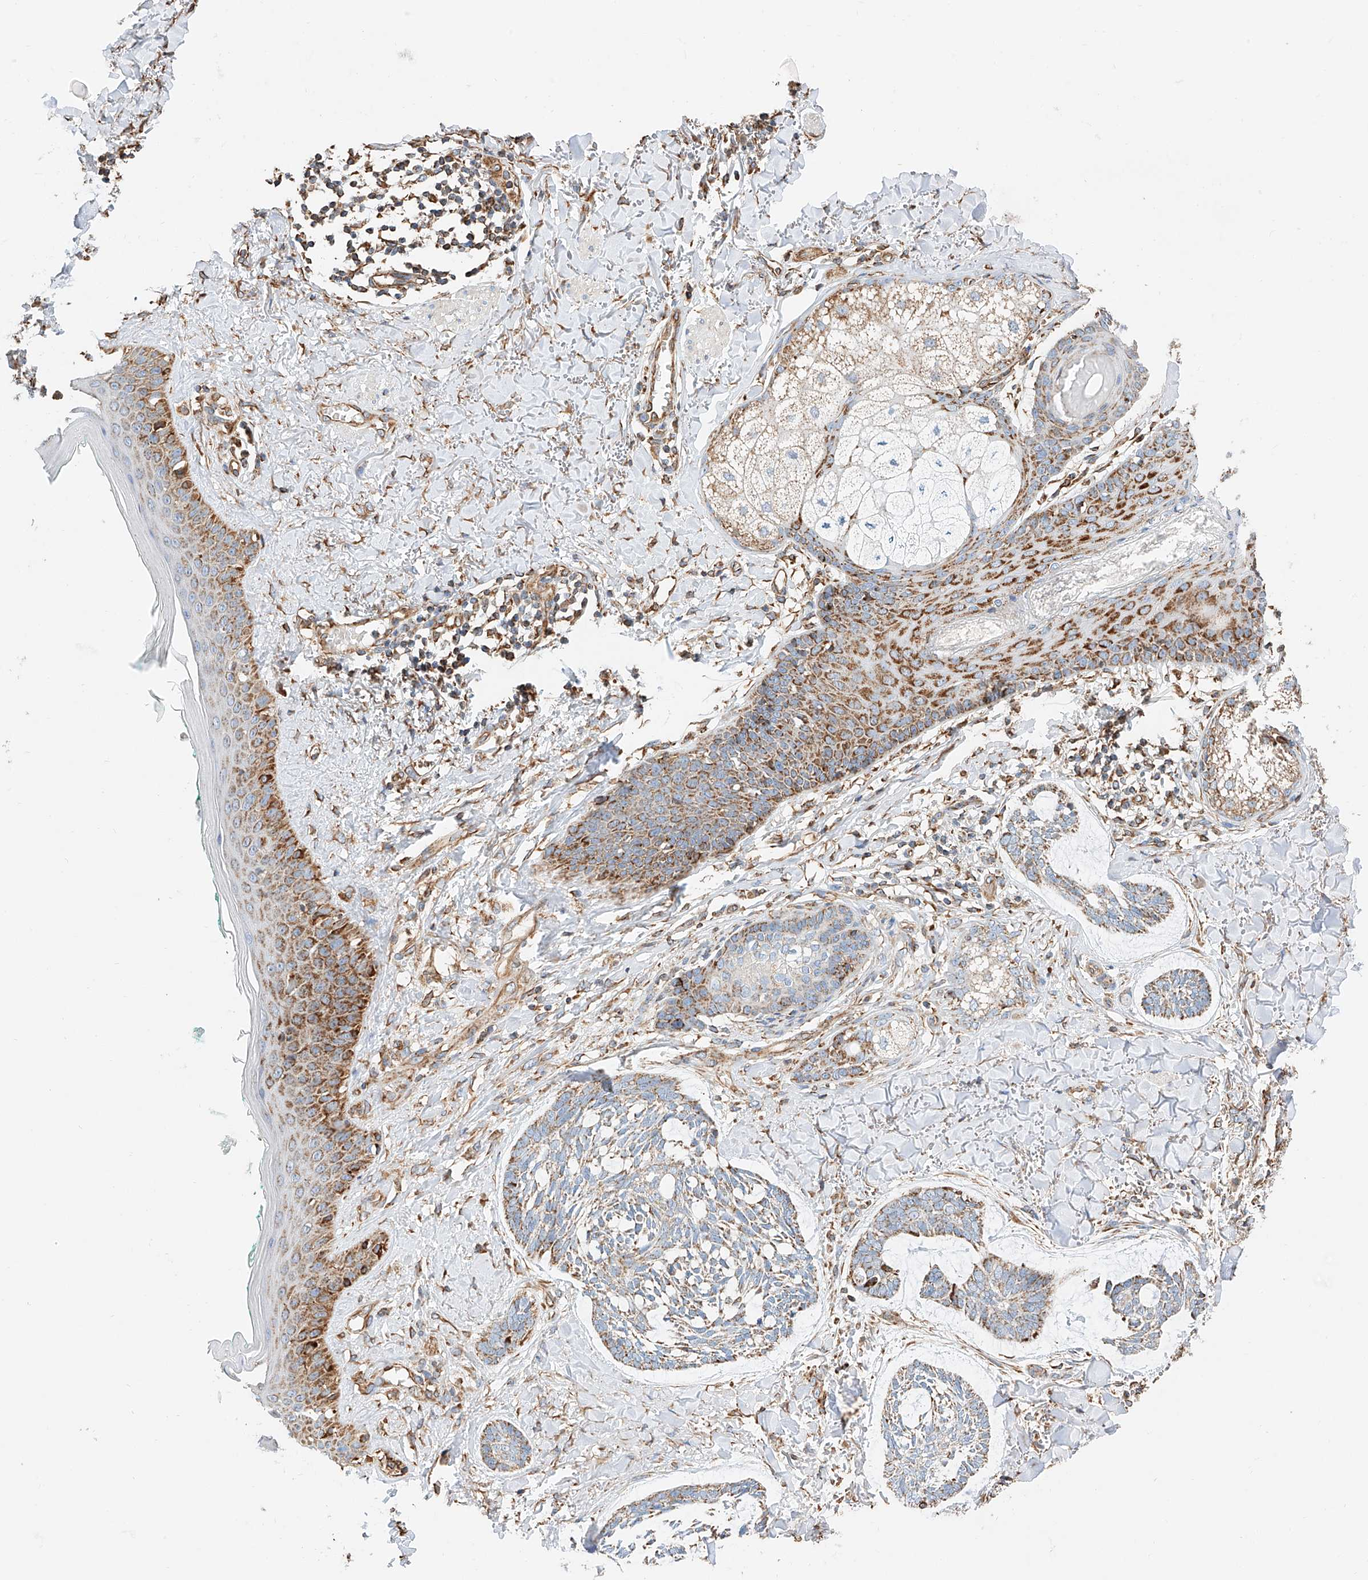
{"staining": {"intensity": "weak", "quantity": ">75%", "location": "cytoplasmic/membranous"}, "tissue": "skin cancer", "cell_type": "Tumor cells", "image_type": "cancer", "snomed": [{"axis": "morphology", "description": "Basal cell carcinoma"}, {"axis": "topography", "description": "Skin"}], "caption": "High-magnification brightfield microscopy of skin cancer stained with DAB (brown) and counterstained with hematoxylin (blue). tumor cells exhibit weak cytoplasmic/membranous expression is identified in about>75% of cells. Nuclei are stained in blue.", "gene": "NDUFV3", "patient": {"sex": "male", "age": 43}}